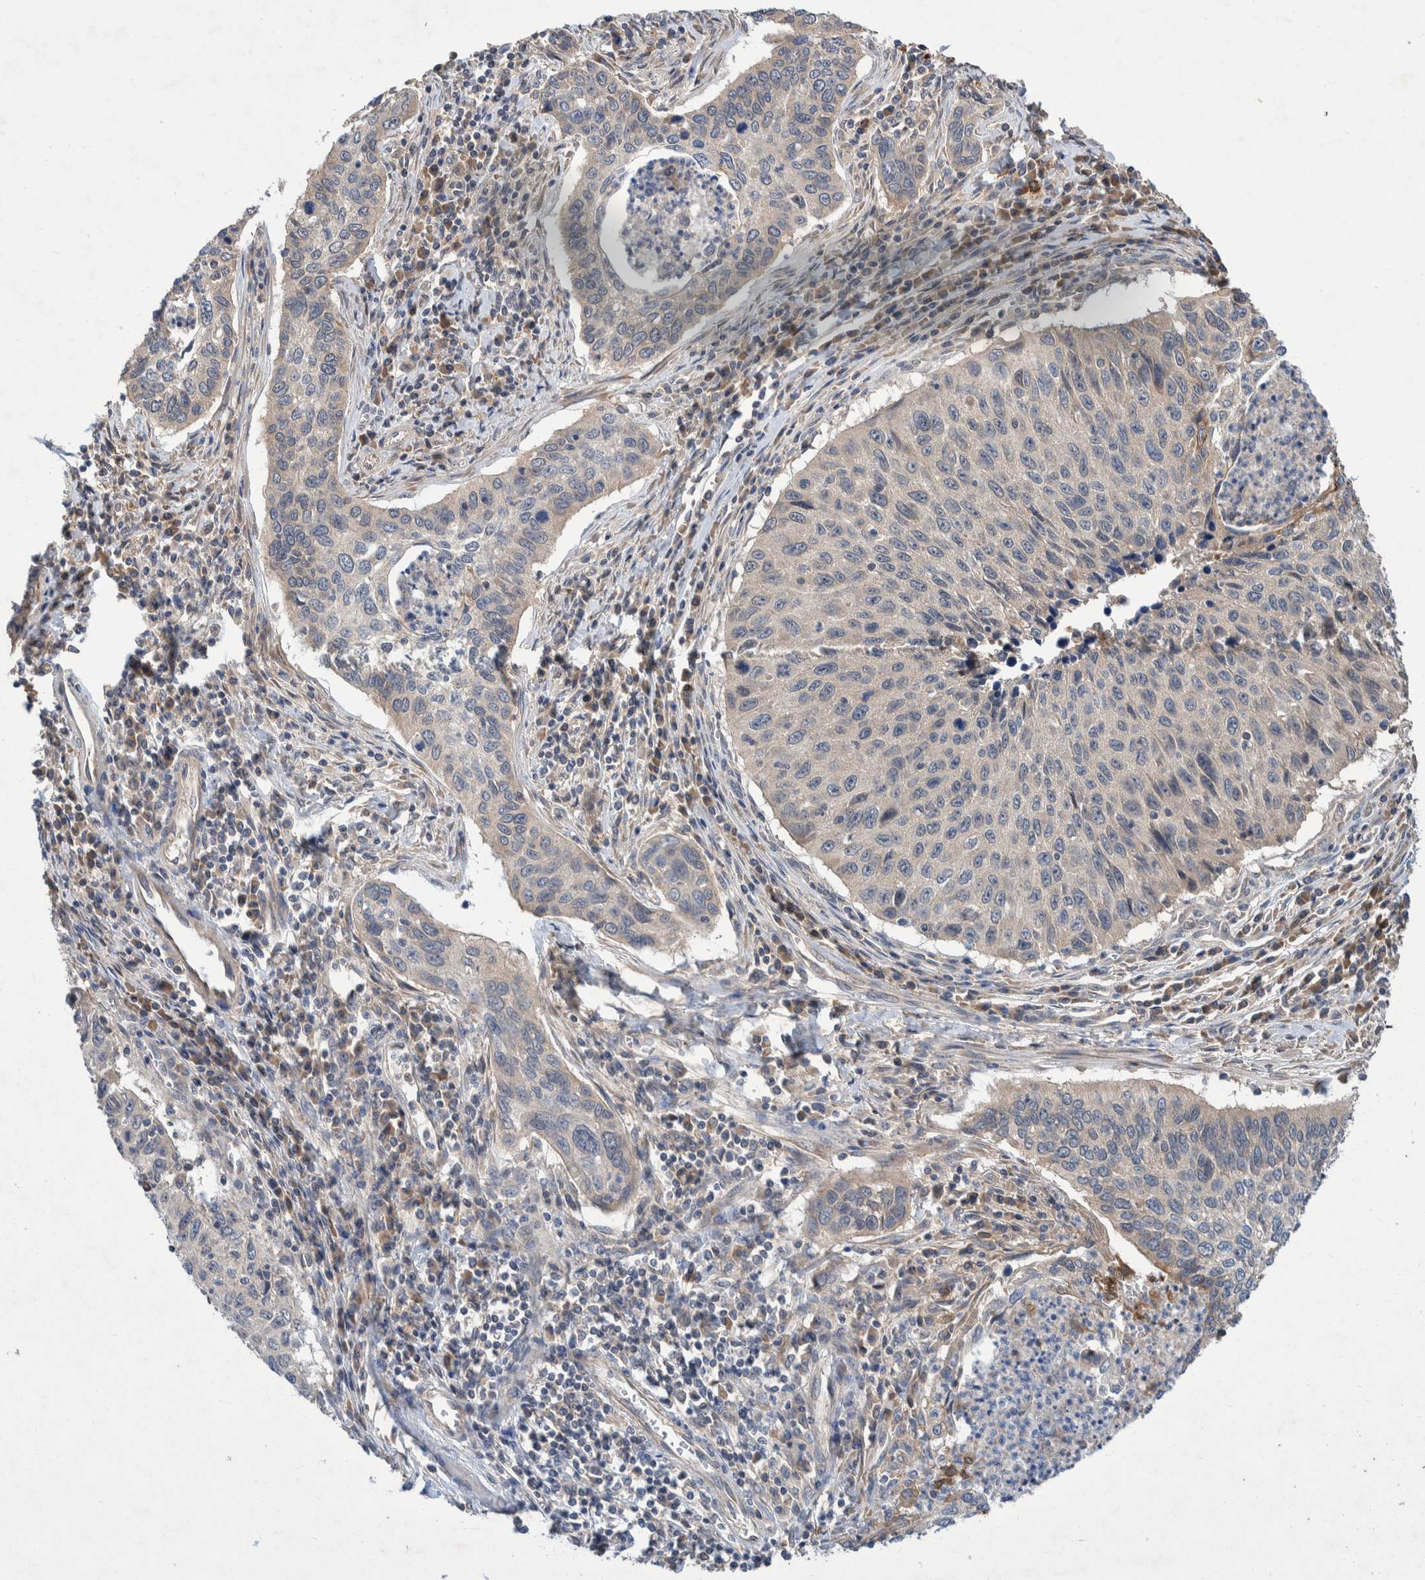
{"staining": {"intensity": "negative", "quantity": "none", "location": "none"}, "tissue": "cervical cancer", "cell_type": "Tumor cells", "image_type": "cancer", "snomed": [{"axis": "morphology", "description": "Squamous cell carcinoma, NOS"}, {"axis": "topography", "description": "Cervix"}], "caption": "Tumor cells show no significant expression in squamous cell carcinoma (cervical).", "gene": "PLPBP", "patient": {"sex": "female", "age": 53}}